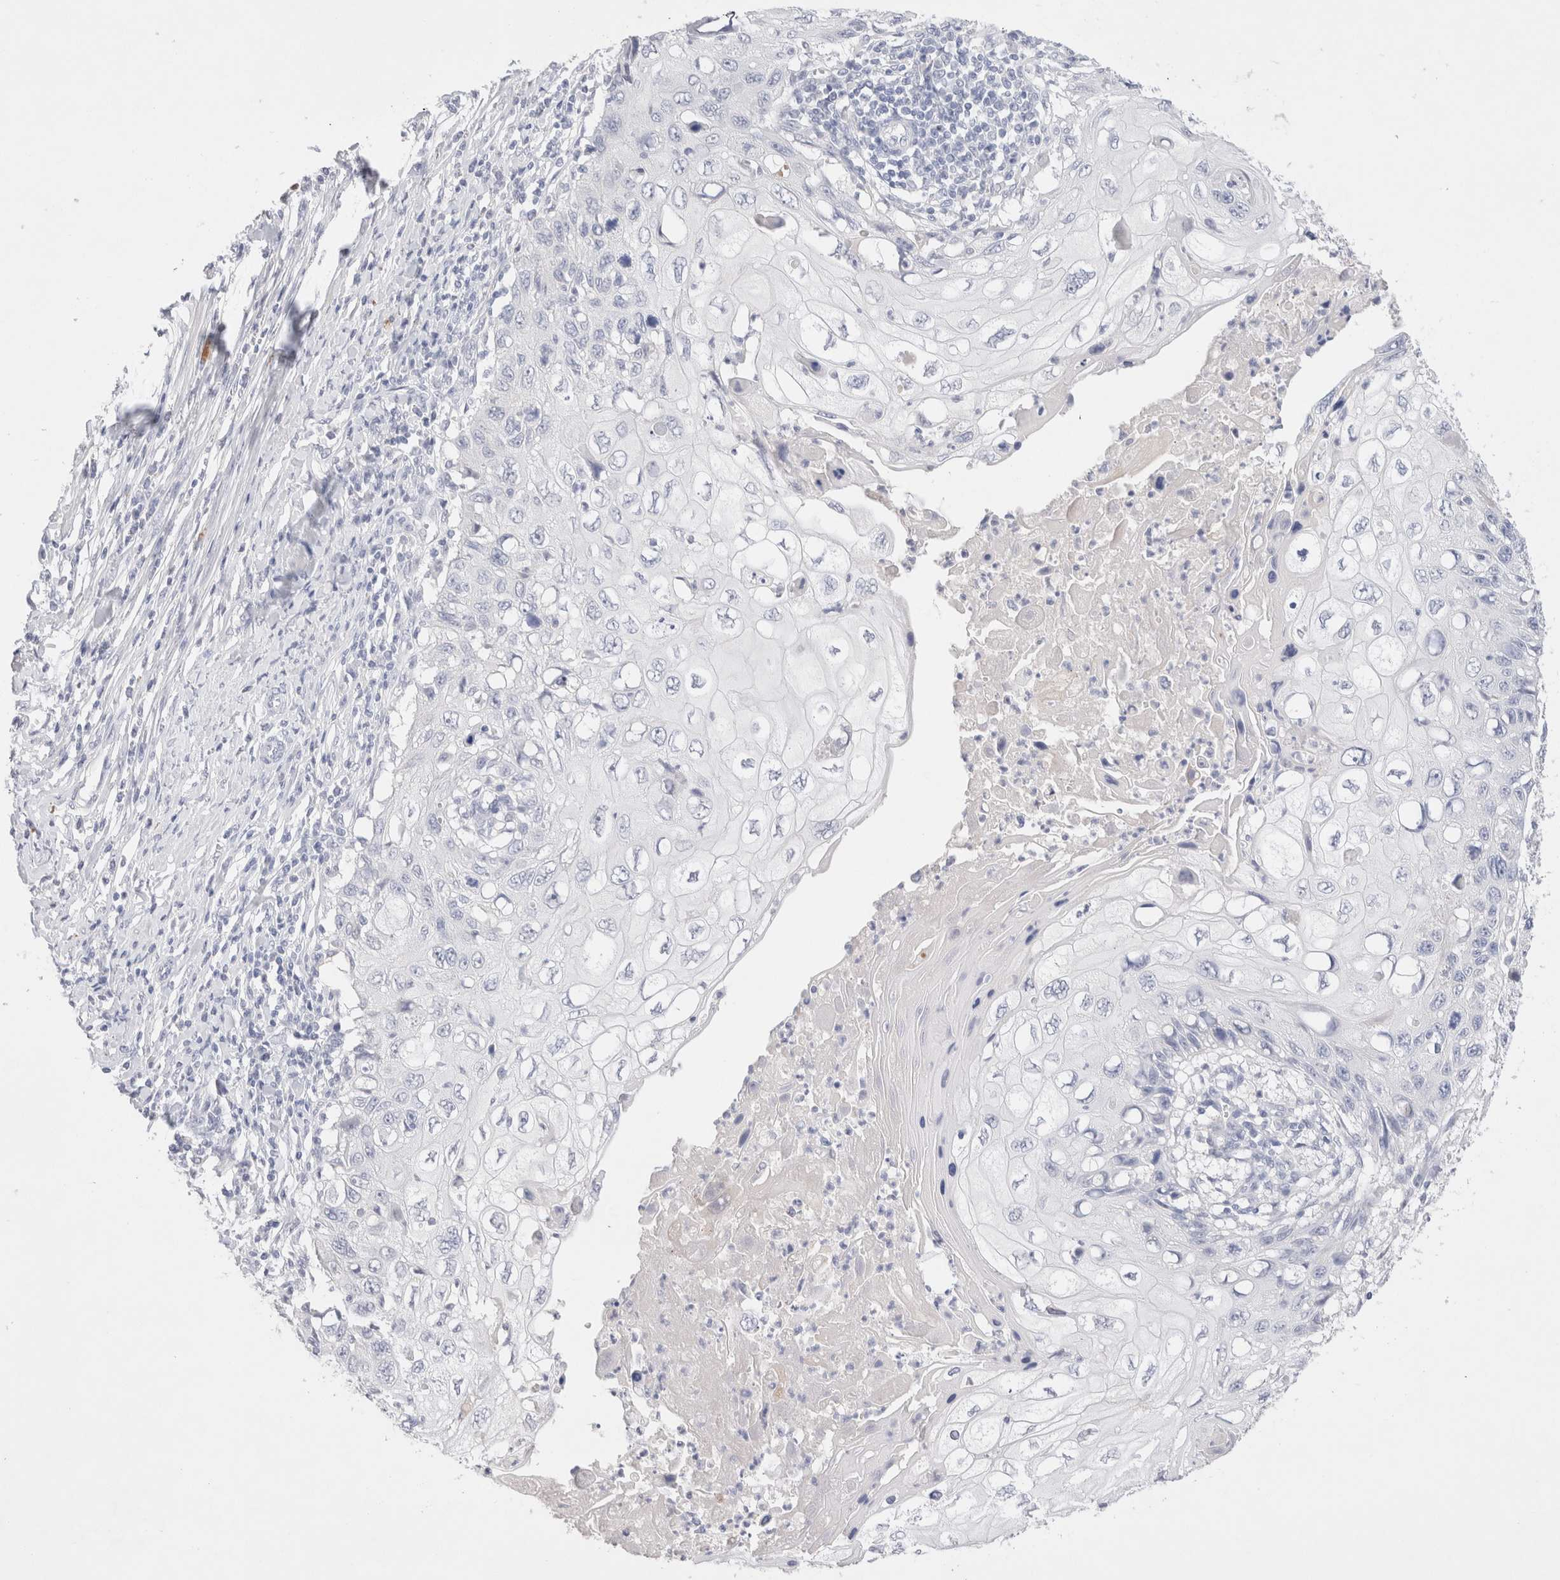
{"staining": {"intensity": "negative", "quantity": "none", "location": "none"}, "tissue": "cervical cancer", "cell_type": "Tumor cells", "image_type": "cancer", "snomed": [{"axis": "morphology", "description": "Squamous cell carcinoma, NOS"}, {"axis": "topography", "description": "Cervix"}], "caption": "Tumor cells show no significant expression in cervical cancer (squamous cell carcinoma).", "gene": "EPCAM", "patient": {"sex": "female", "age": 70}}